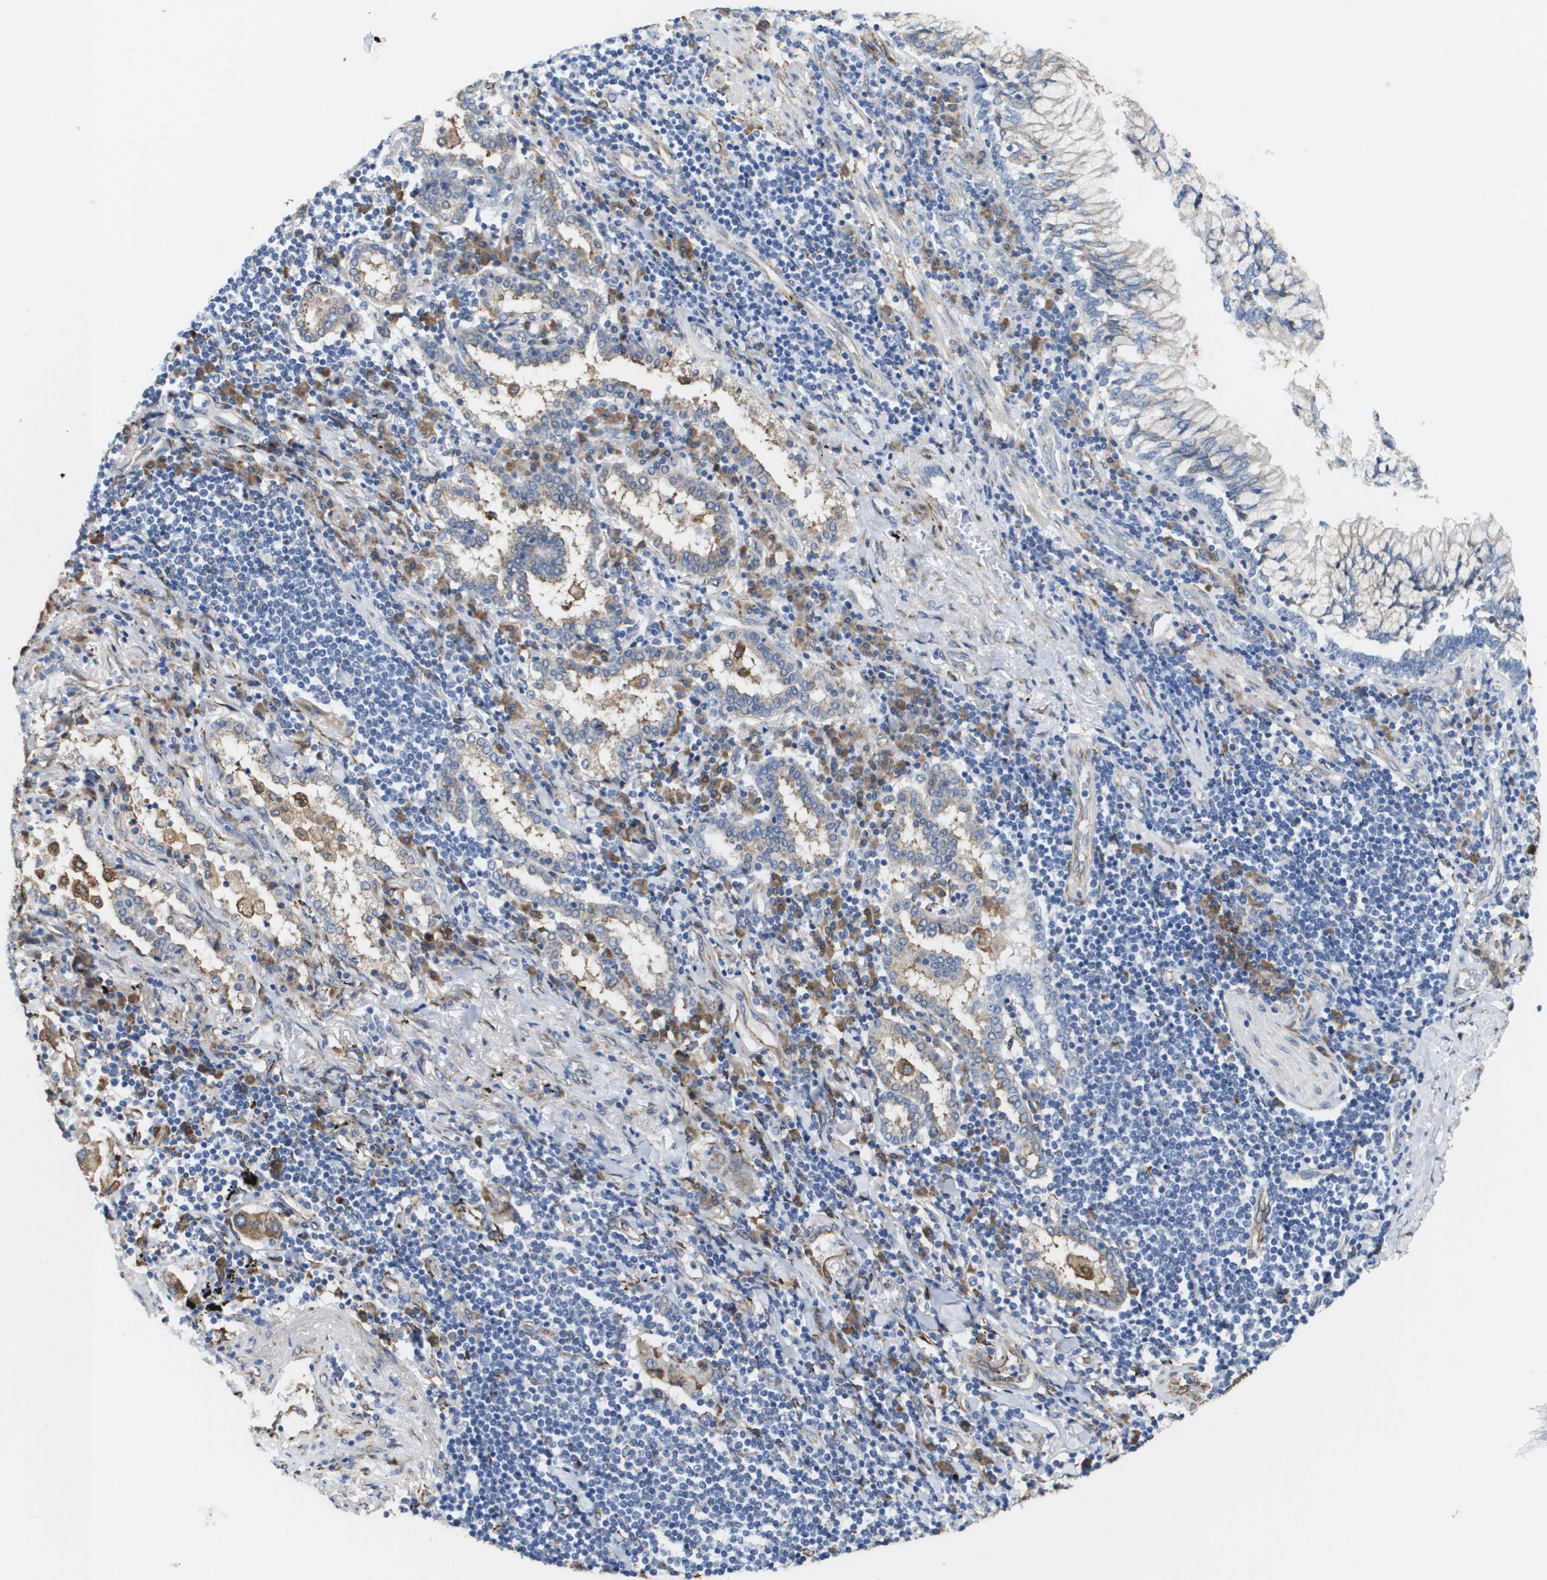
{"staining": {"intensity": "negative", "quantity": "none", "location": "none"}, "tissue": "lung cancer", "cell_type": "Tumor cells", "image_type": "cancer", "snomed": [{"axis": "morphology", "description": "Adenocarcinoma, NOS"}, {"axis": "topography", "description": "Lung"}], "caption": "Human lung cancer (adenocarcinoma) stained for a protein using immunohistochemistry (IHC) exhibits no expression in tumor cells.", "gene": "ST3GAL2", "patient": {"sex": "female", "age": 65}}